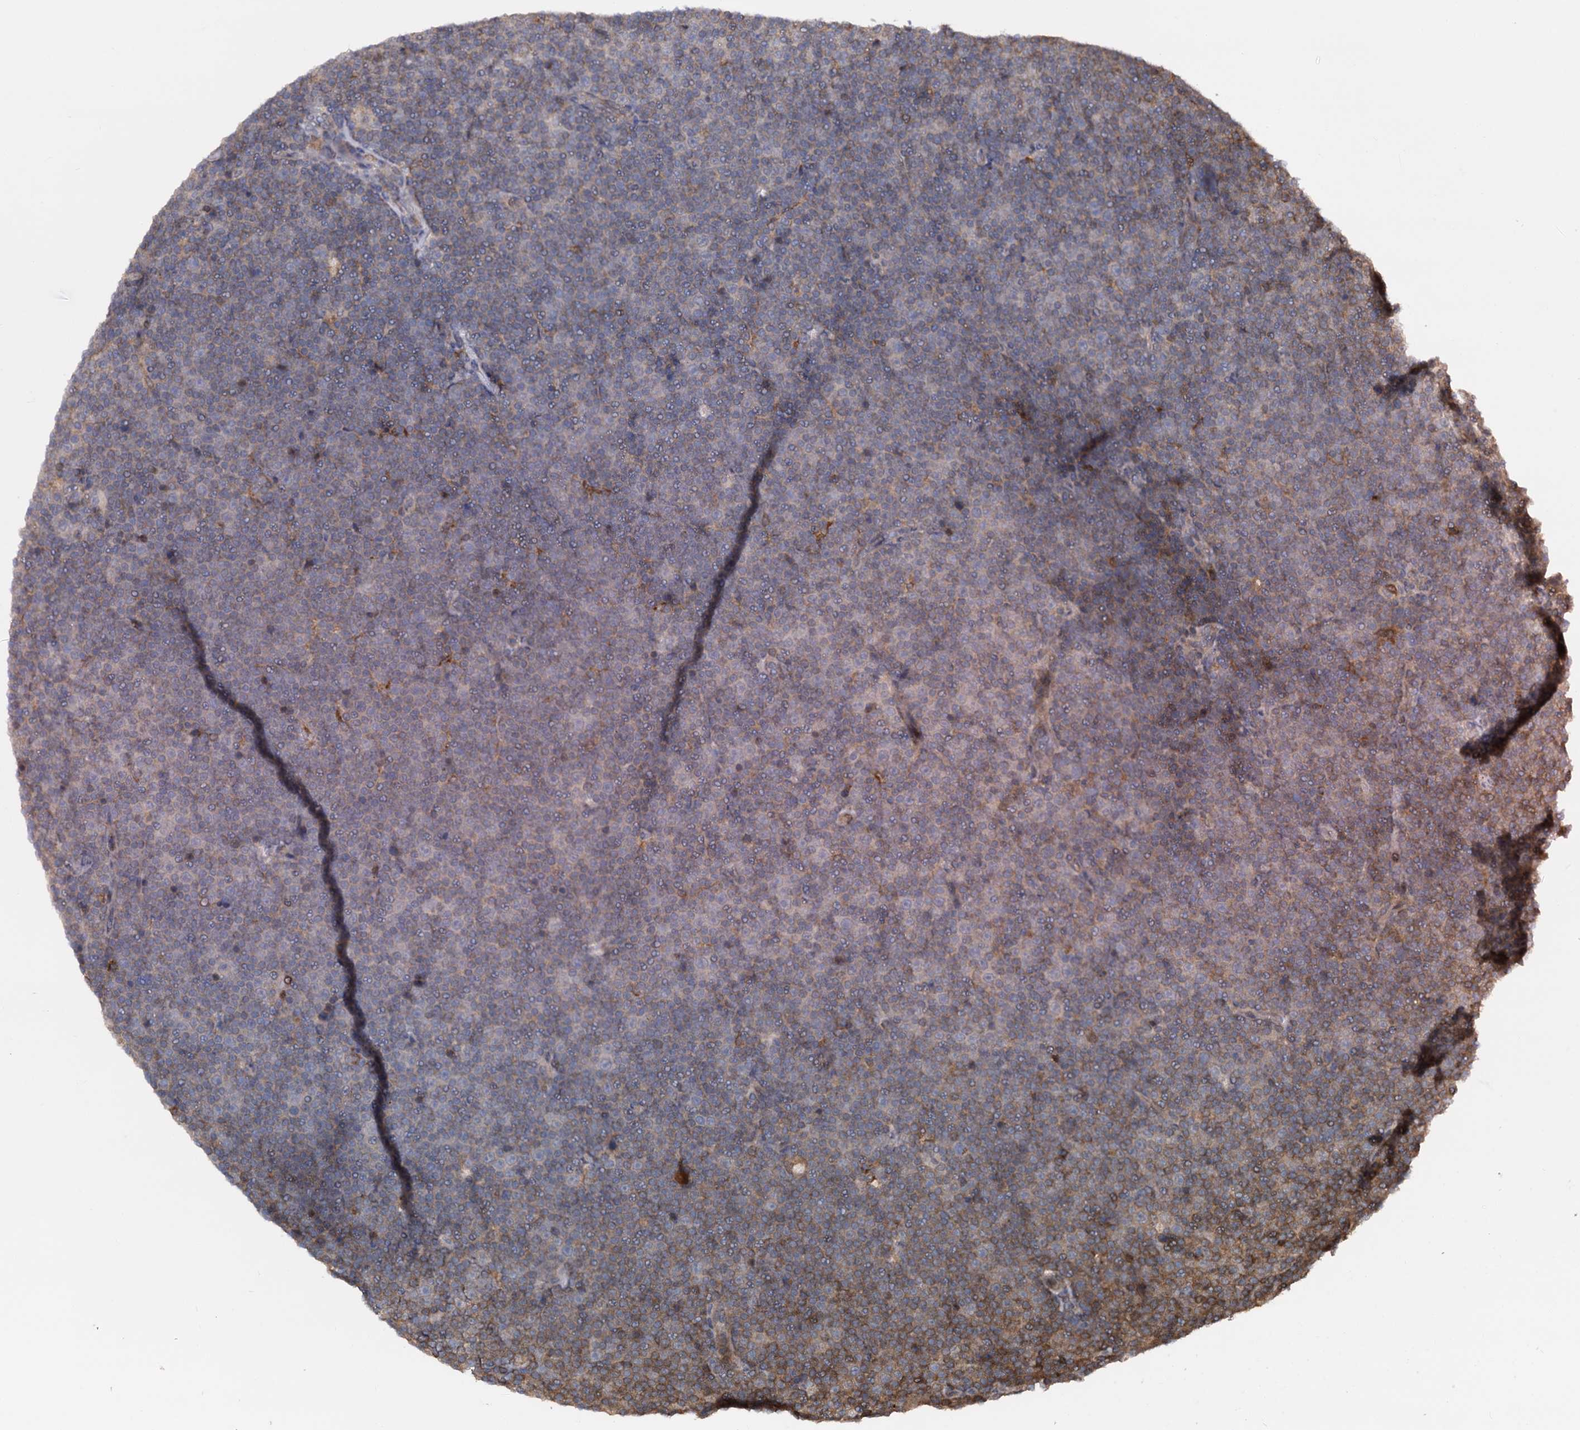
{"staining": {"intensity": "weak", "quantity": "<25%", "location": "cytoplasmic/membranous"}, "tissue": "lymphoma", "cell_type": "Tumor cells", "image_type": "cancer", "snomed": [{"axis": "morphology", "description": "Malignant lymphoma, non-Hodgkin's type, Low grade"}, {"axis": "topography", "description": "Lymph node"}], "caption": "Protein analysis of malignant lymphoma, non-Hodgkin's type (low-grade) demonstrates no significant positivity in tumor cells.", "gene": "SELENOP", "patient": {"sex": "female", "age": 67}}